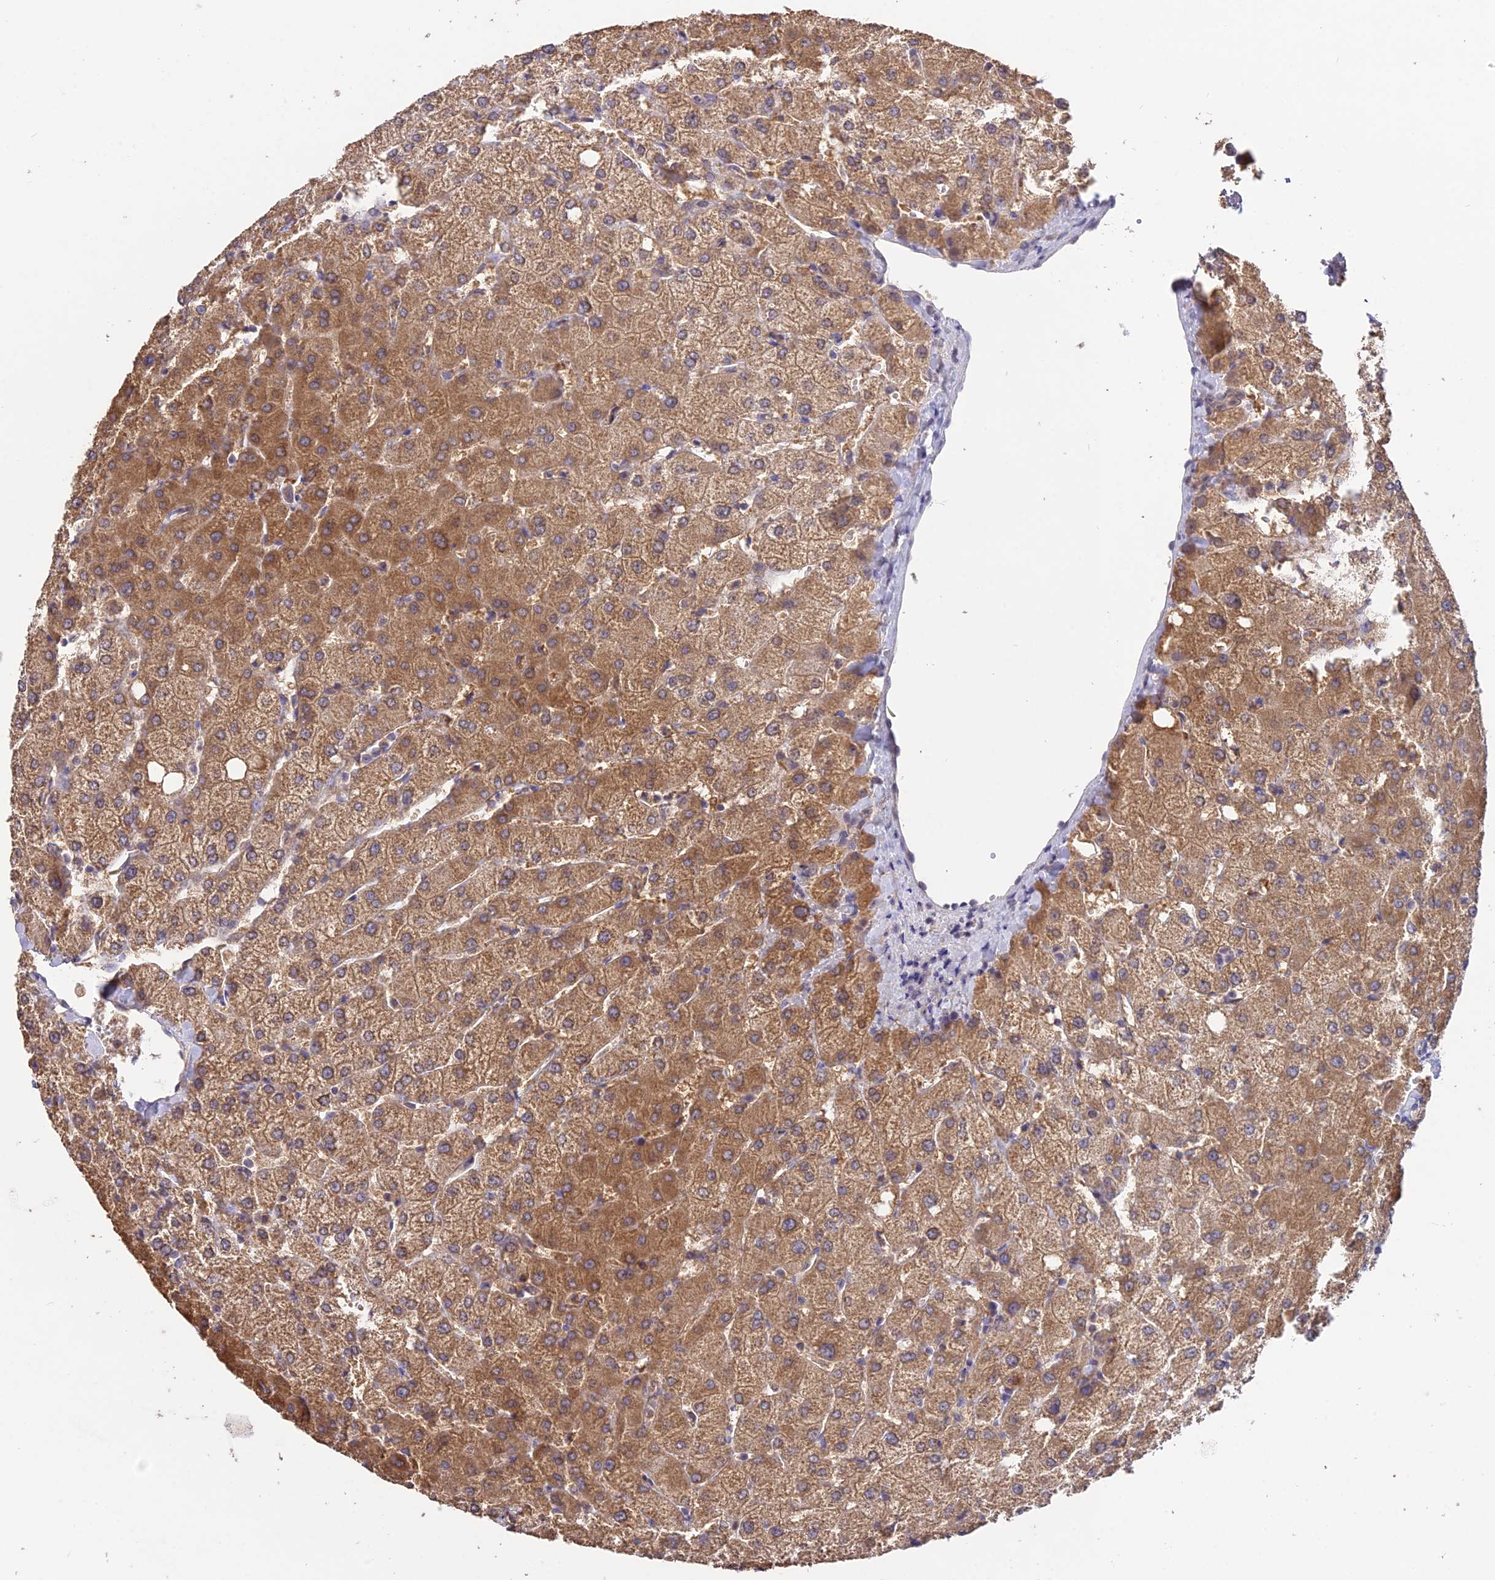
{"staining": {"intensity": "weak", "quantity": "<25%", "location": "cytoplasmic/membranous"}, "tissue": "liver", "cell_type": "Cholangiocytes", "image_type": "normal", "snomed": [{"axis": "morphology", "description": "Normal tissue, NOS"}, {"axis": "topography", "description": "Liver"}], "caption": "Immunohistochemistry (IHC) image of unremarkable liver stained for a protein (brown), which displays no expression in cholangiocytes.", "gene": "PGK1", "patient": {"sex": "female", "age": 54}}